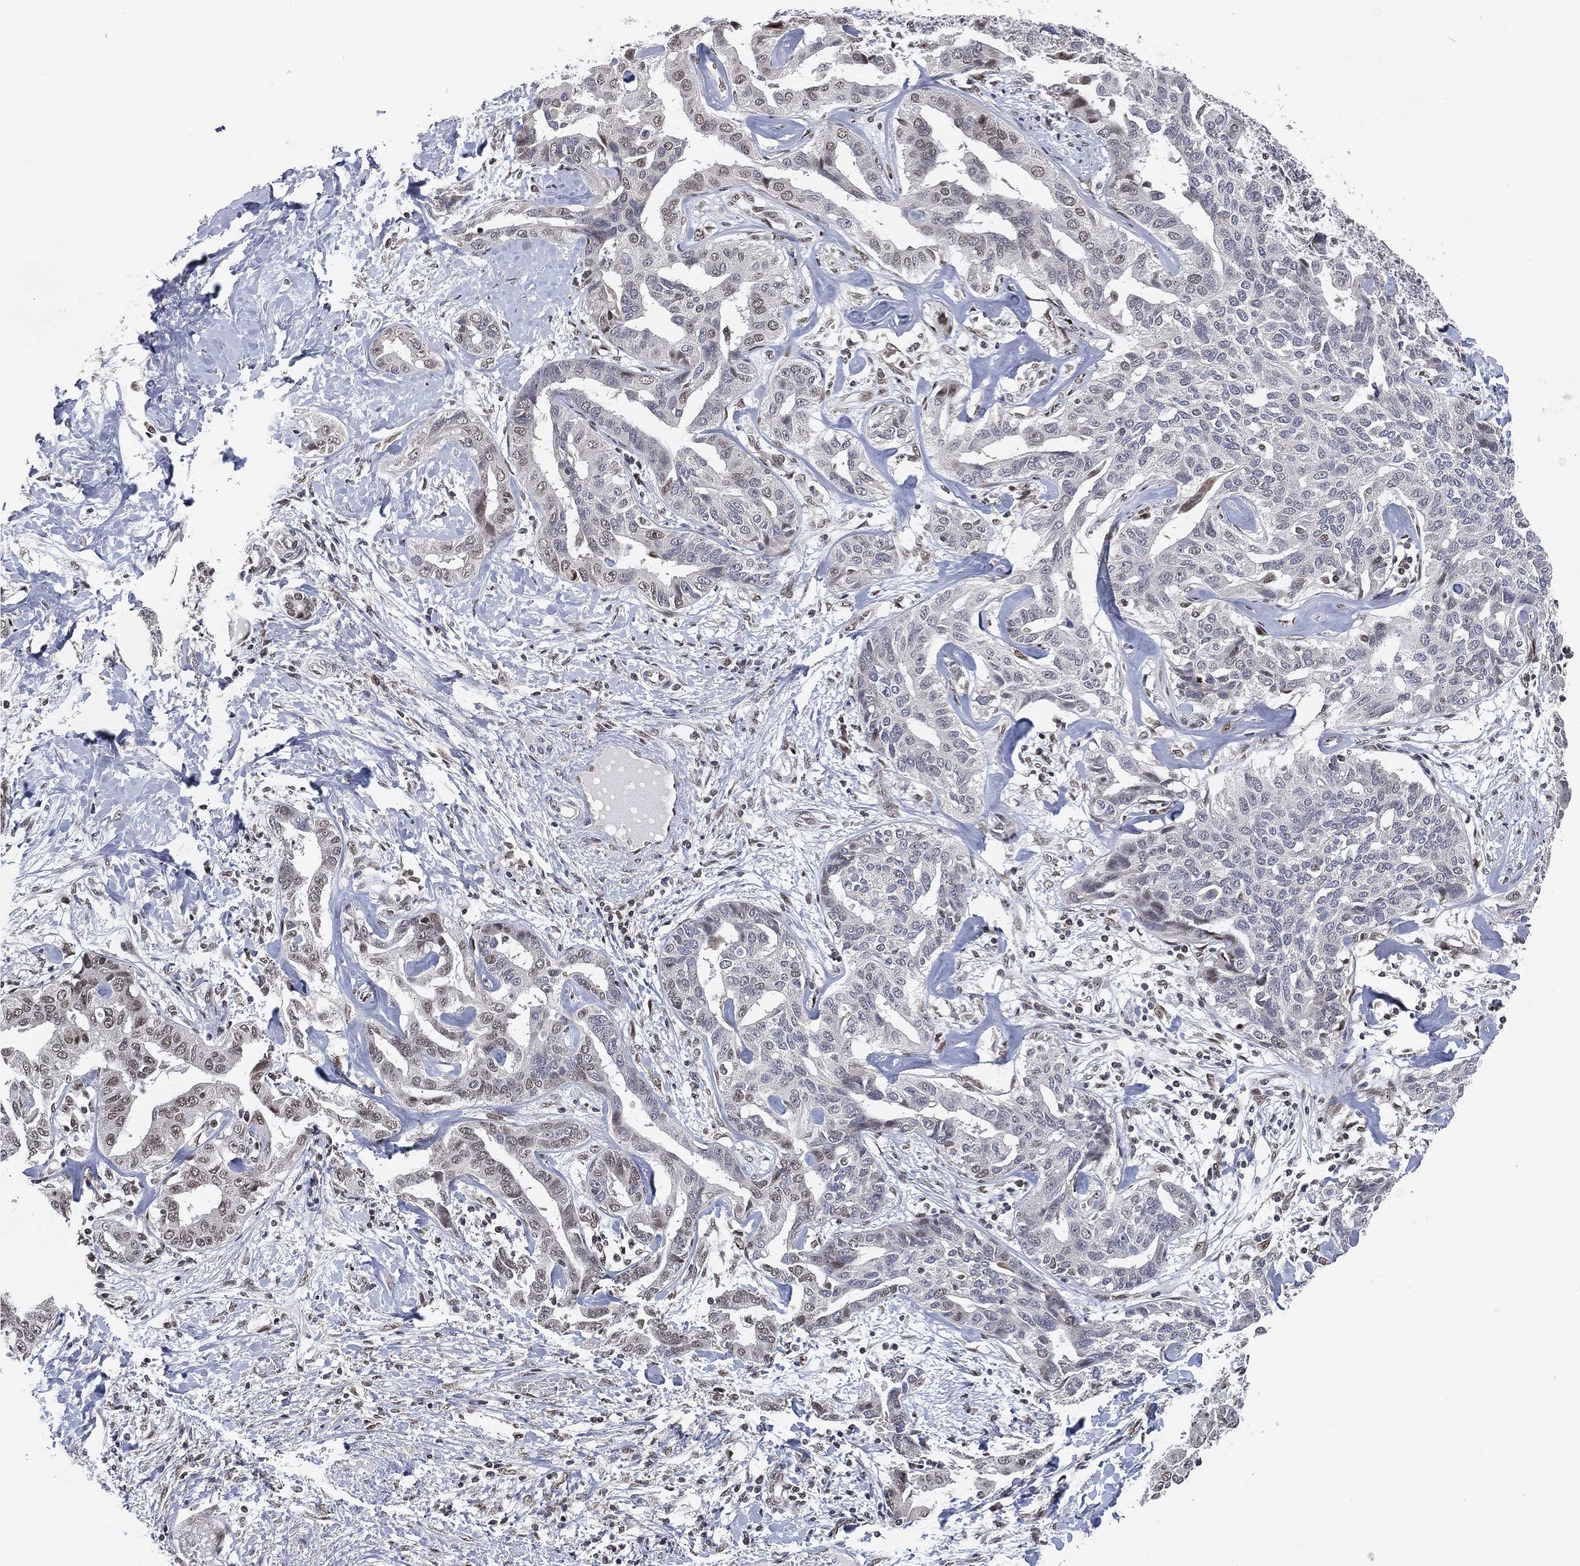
{"staining": {"intensity": "negative", "quantity": "none", "location": "none"}, "tissue": "liver cancer", "cell_type": "Tumor cells", "image_type": "cancer", "snomed": [{"axis": "morphology", "description": "Cholangiocarcinoma"}, {"axis": "topography", "description": "Liver"}], "caption": "Human cholangiocarcinoma (liver) stained for a protein using immunohistochemistry demonstrates no positivity in tumor cells.", "gene": "YLPM1", "patient": {"sex": "male", "age": 59}}